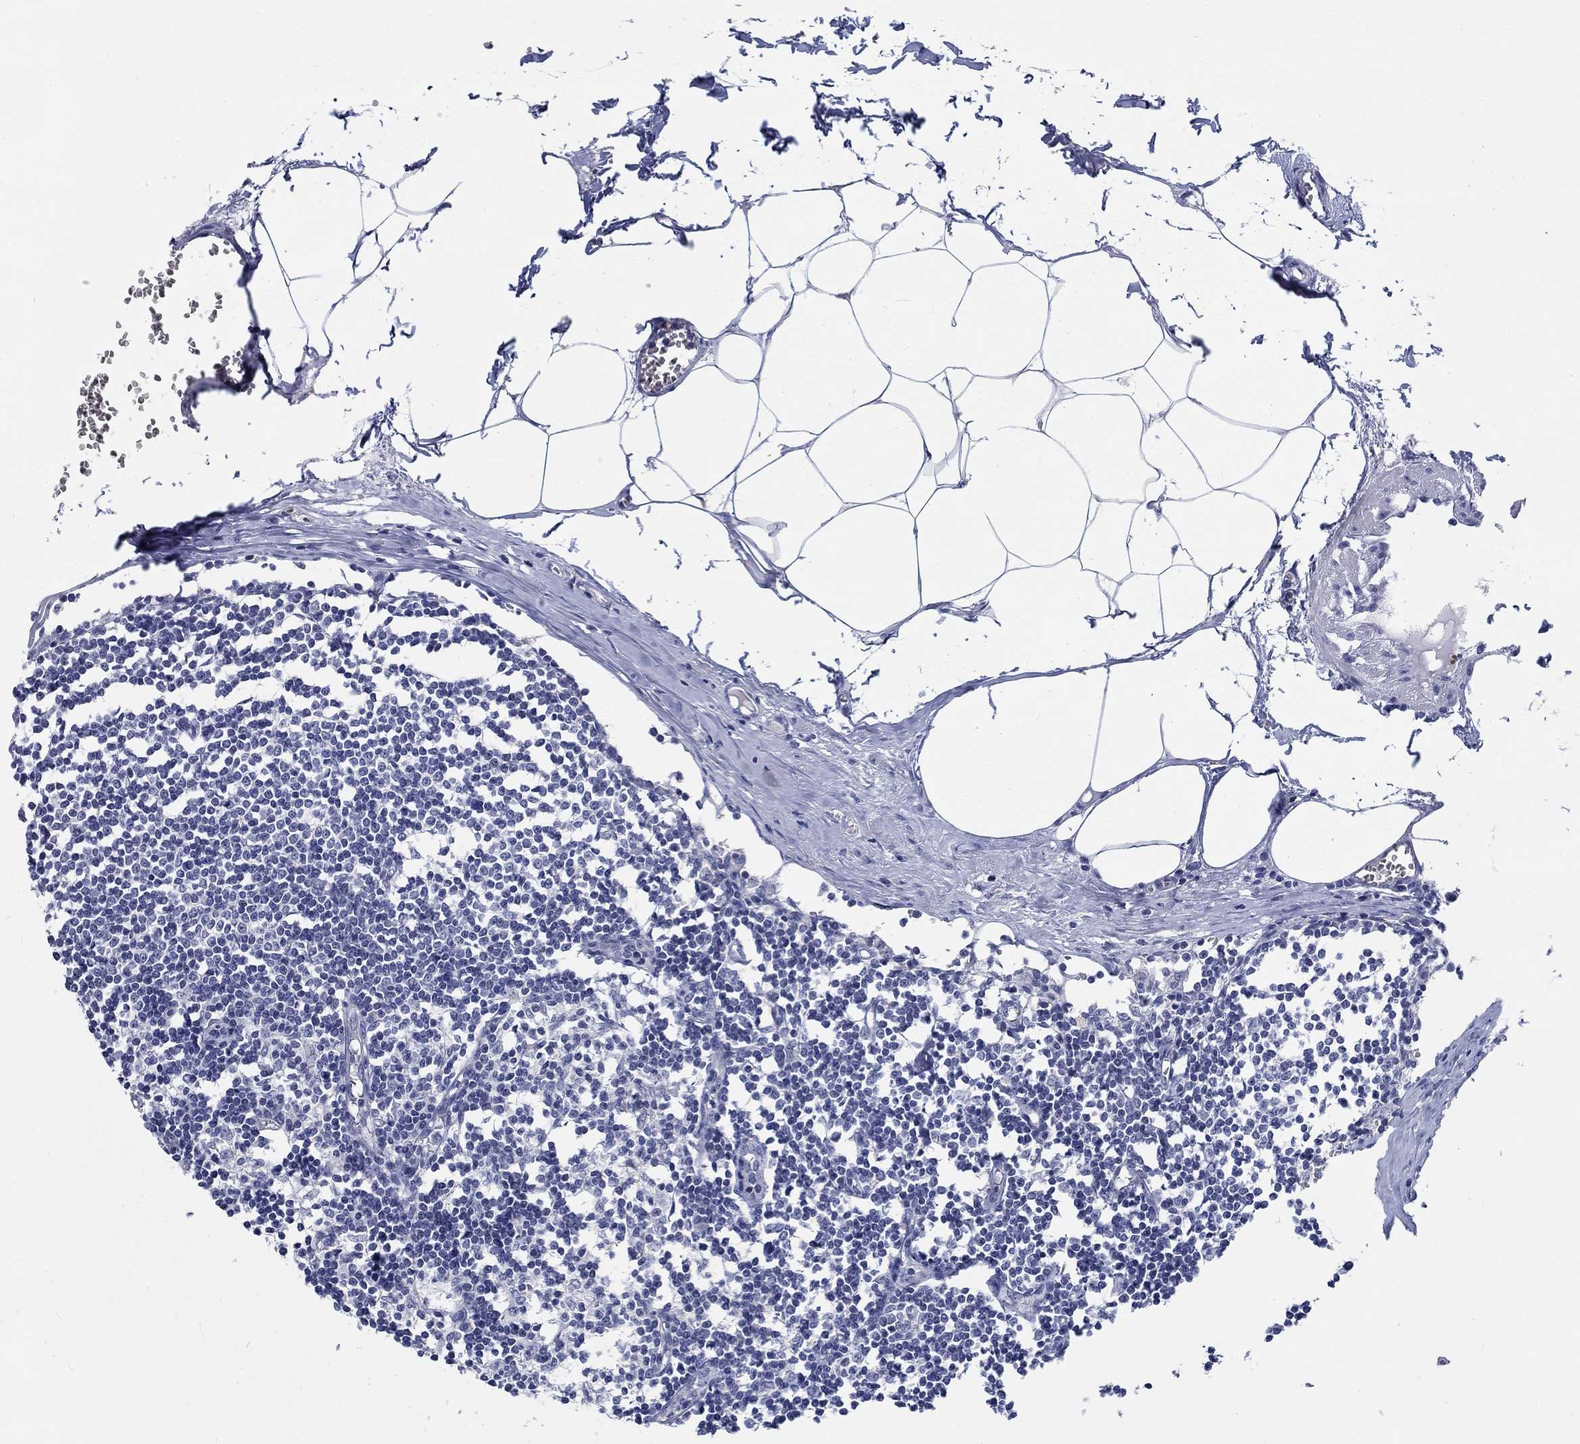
{"staining": {"intensity": "negative", "quantity": "none", "location": "none"}, "tissue": "lymph node", "cell_type": "Germinal center cells", "image_type": "normal", "snomed": [{"axis": "morphology", "description": "Normal tissue, NOS"}, {"axis": "topography", "description": "Lymph node"}], "caption": "This is a image of immunohistochemistry (IHC) staining of unremarkable lymph node, which shows no expression in germinal center cells.", "gene": "SMIM18", "patient": {"sex": "male", "age": 59}}